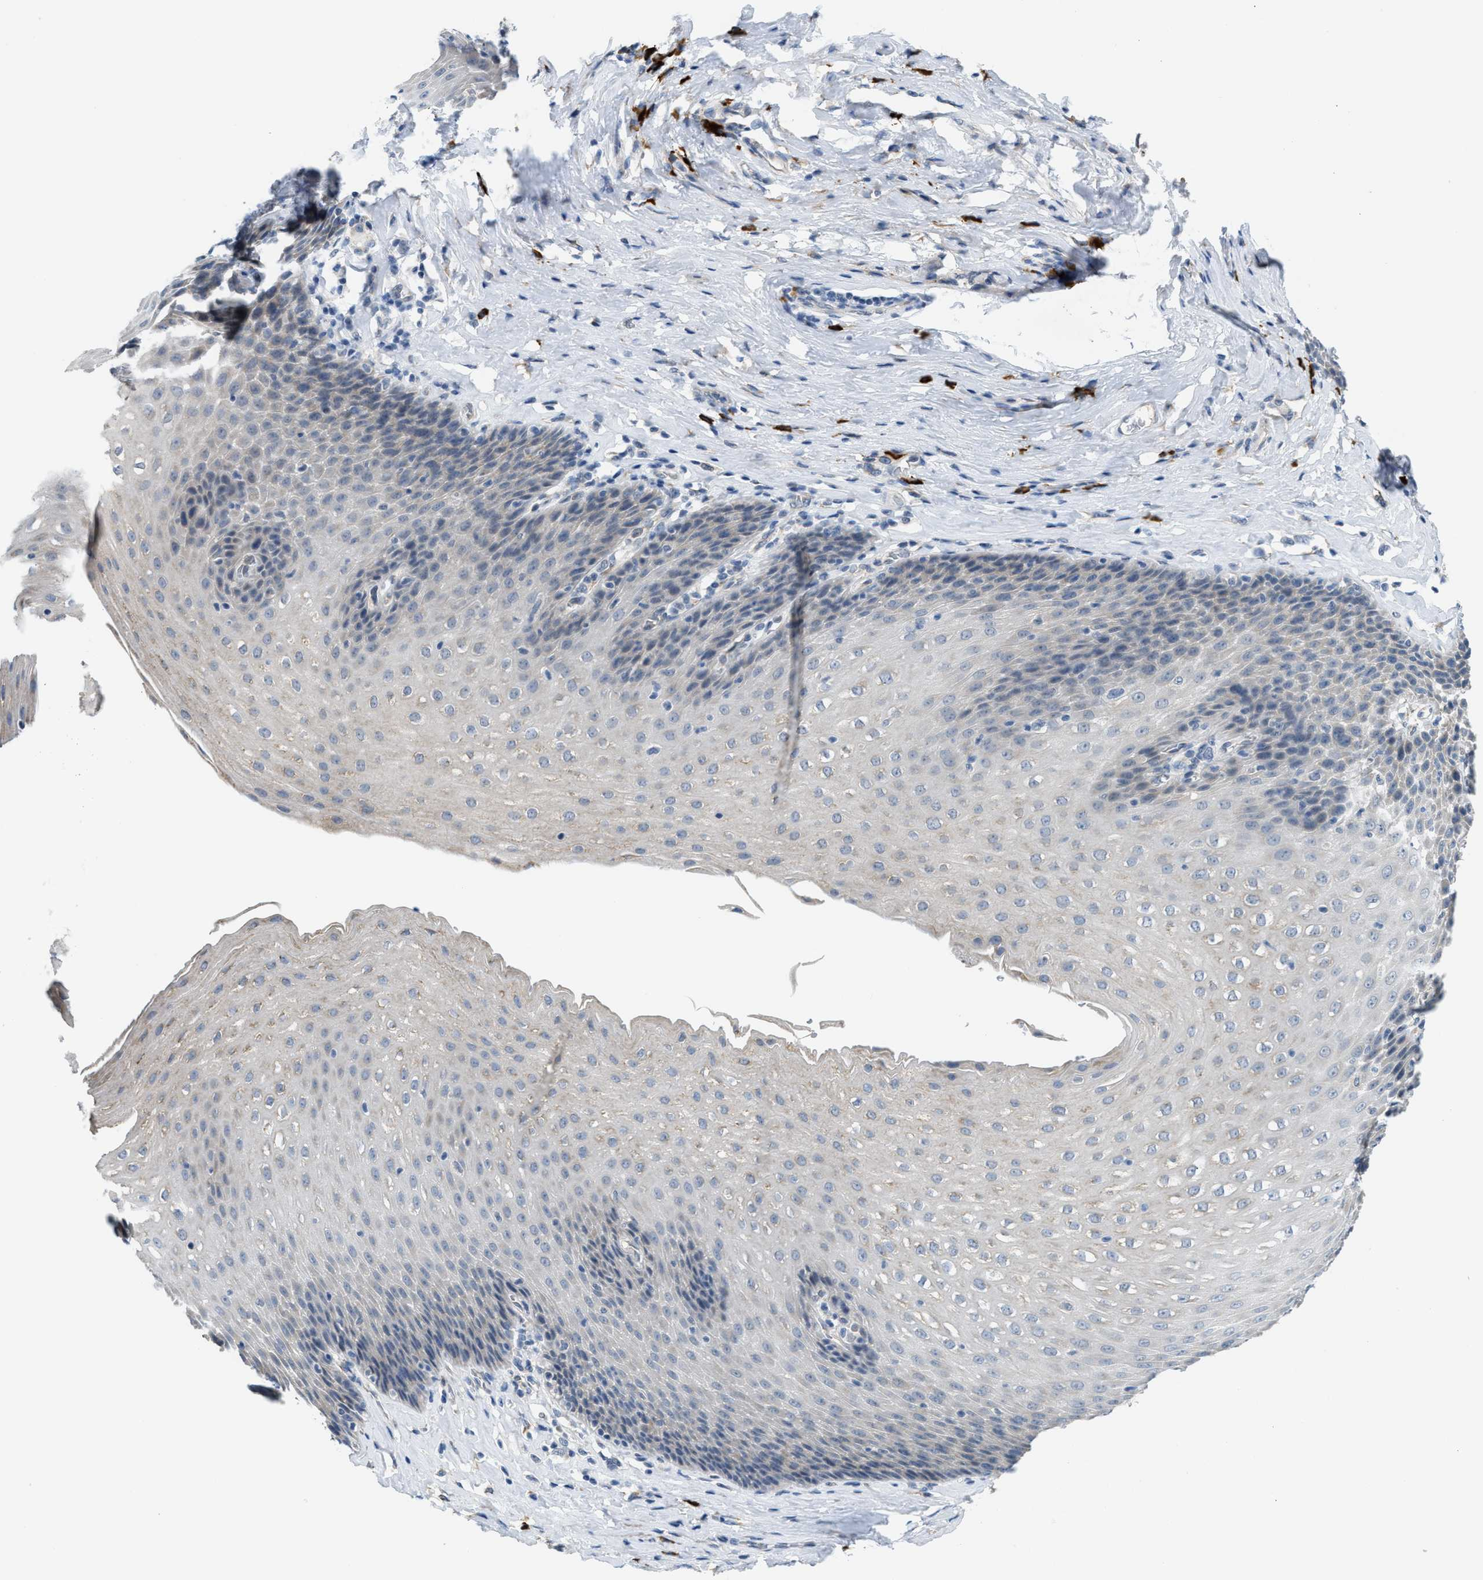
{"staining": {"intensity": "weak", "quantity": "<25%", "location": "cytoplasmic/membranous"}, "tissue": "esophagus", "cell_type": "Squamous epithelial cells", "image_type": "normal", "snomed": [{"axis": "morphology", "description": "Normal tissue, NOS"}, {"axis": "topography", "description": "Esophagus"}], "caption": "Unremarkable esophagus was stained to show a protein in brown. There is no significant expression in squamous epithelial cells. (DAB immunohistochemistry with hematoxylin counter stain).", "gene": "KCNC2", "patient": {"sex": "female", "age": 61}}